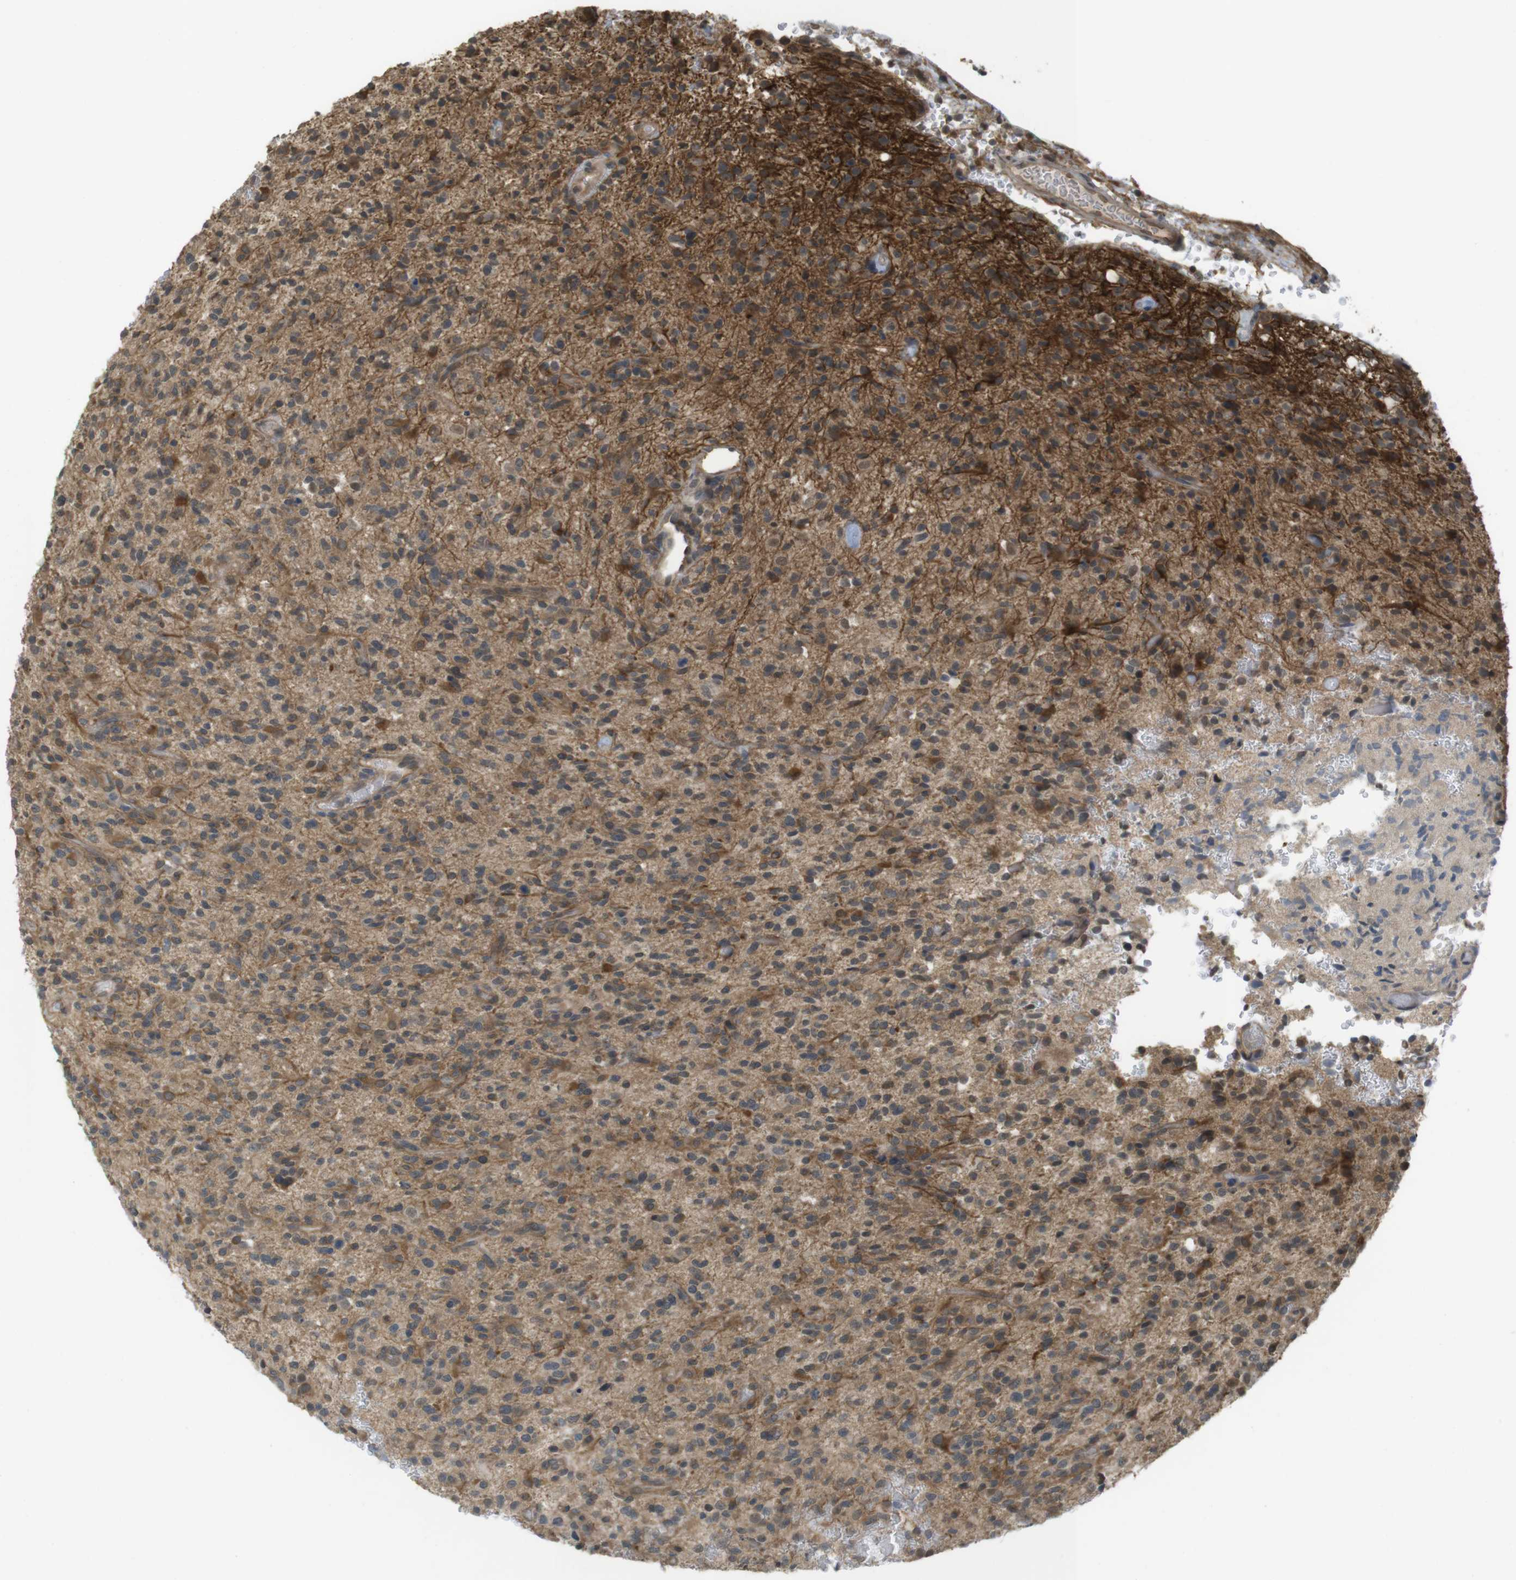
{"staining": {"intensity": "moderate", "quantity": "25%-75%", "location": "cytoplasmic/membranous"}, "tissue": "glioma", "cell_type": "Tumor cells", "image_type": "cancer", "snomed": [{"axis": "morphology", "description": "Glioma, malignant, High grade"}, {"axis": "topography", "description": "Brain"}], "caption": "Immunohistochemical staining of human malignant glioma (high-grade) displays medium levels of moderate cytoplasmic/membranous staining in about 25%-75% of tumor cells. Nuclei are stained in blue.", "gene": "RNF130", "patient": {"sex": "male", "age": 71}}